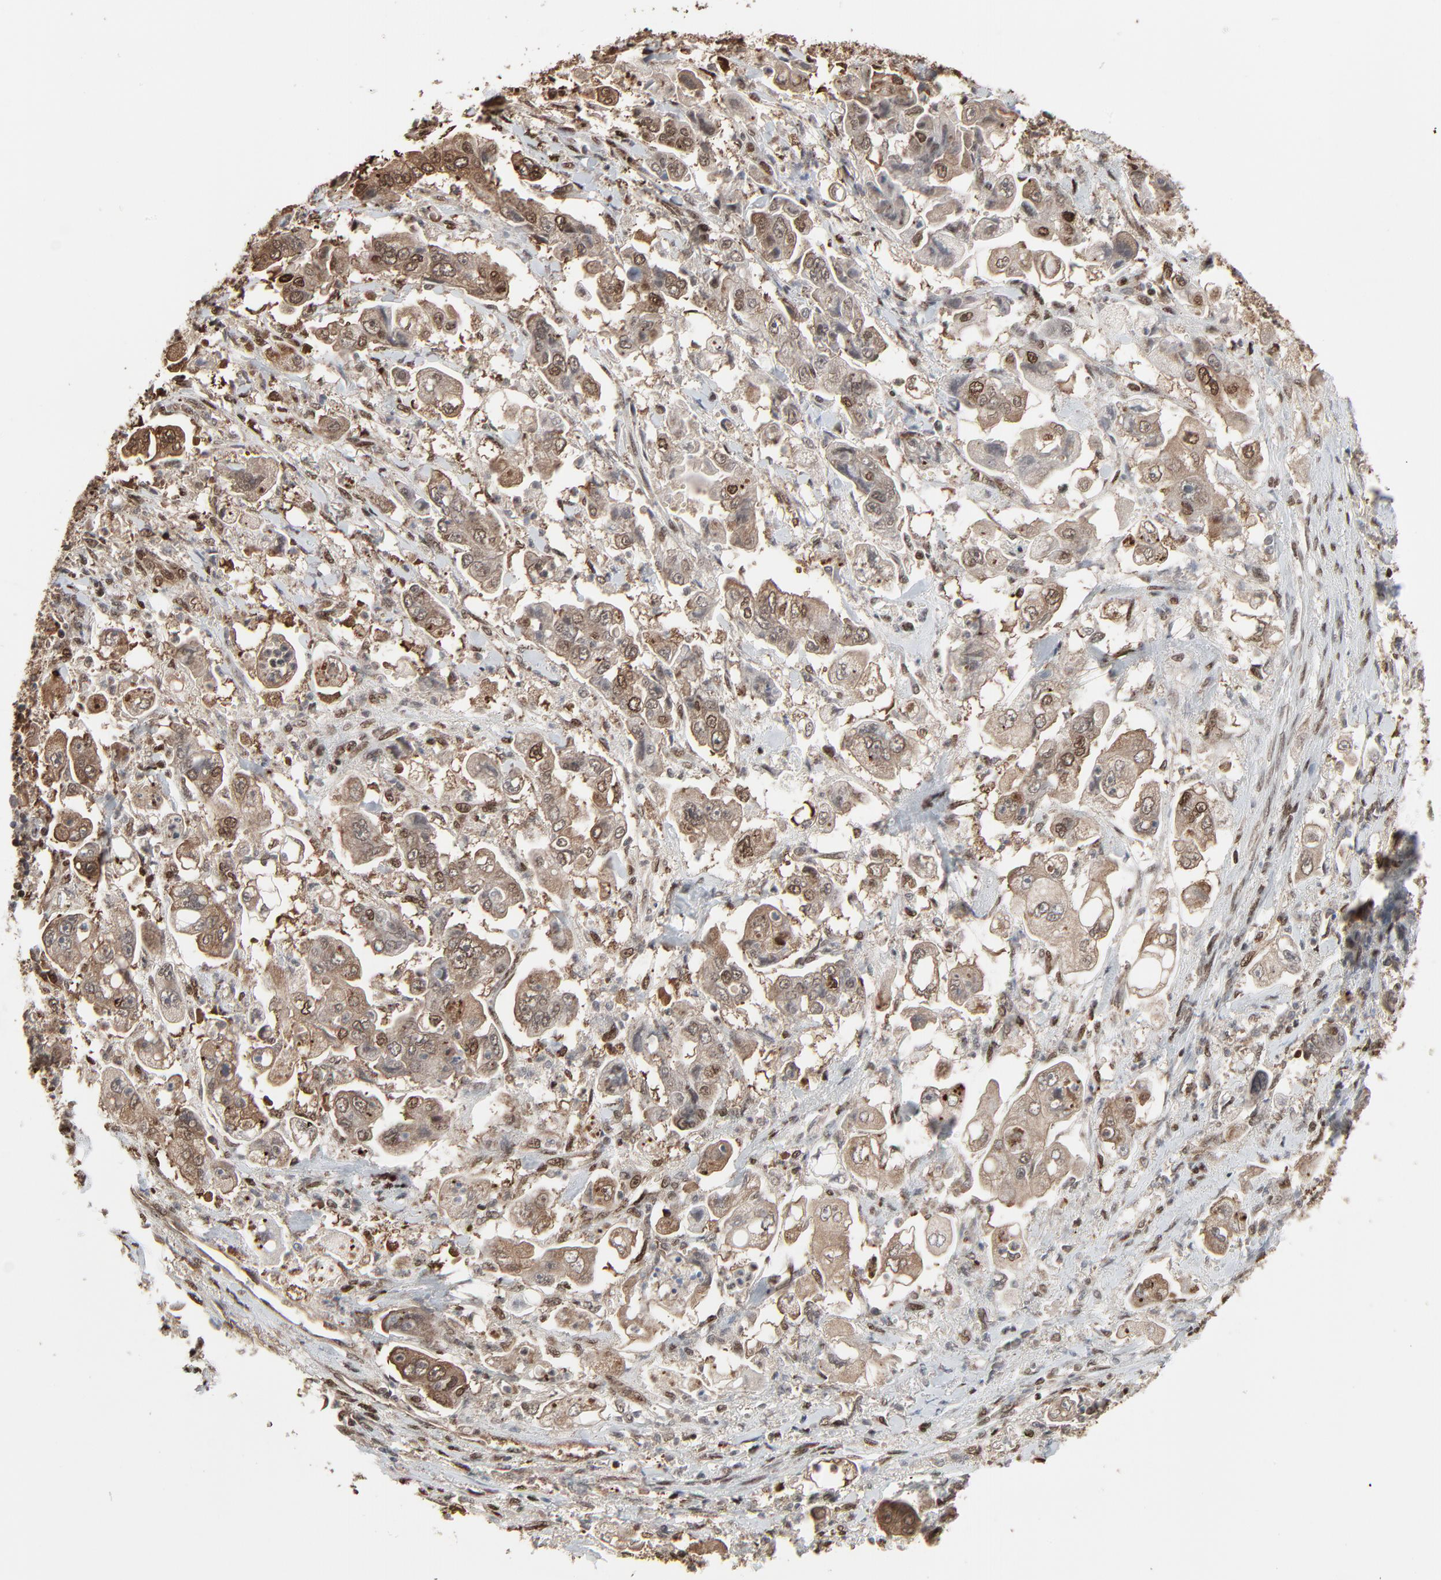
{"staining": {"intensity": "moderate", "quantity": ">75%", "location": "cytoplasmic/membranous,nuclear"}, "tissue": "stomach cancer", "cell_type": "Tumor cells", "image_type": "cancer", "snomed": [{"axis": "morphology", "description": "Adenocarcinoma, NOS"}, {"axis": "topography", "description": "Stomach"}], "caption": "Moderate cytoplasmic/membranous and nuclear protein staining is present in about >75% of tumor cells in stomach cancer (adenocarcinoma). The protein is stained brown, and the nuclei are stained in blue (DAB IHC with brightfield microscopy, high magnification).", "gene": "MEIS2", "patient": {"sex": "male", "age": 62}}